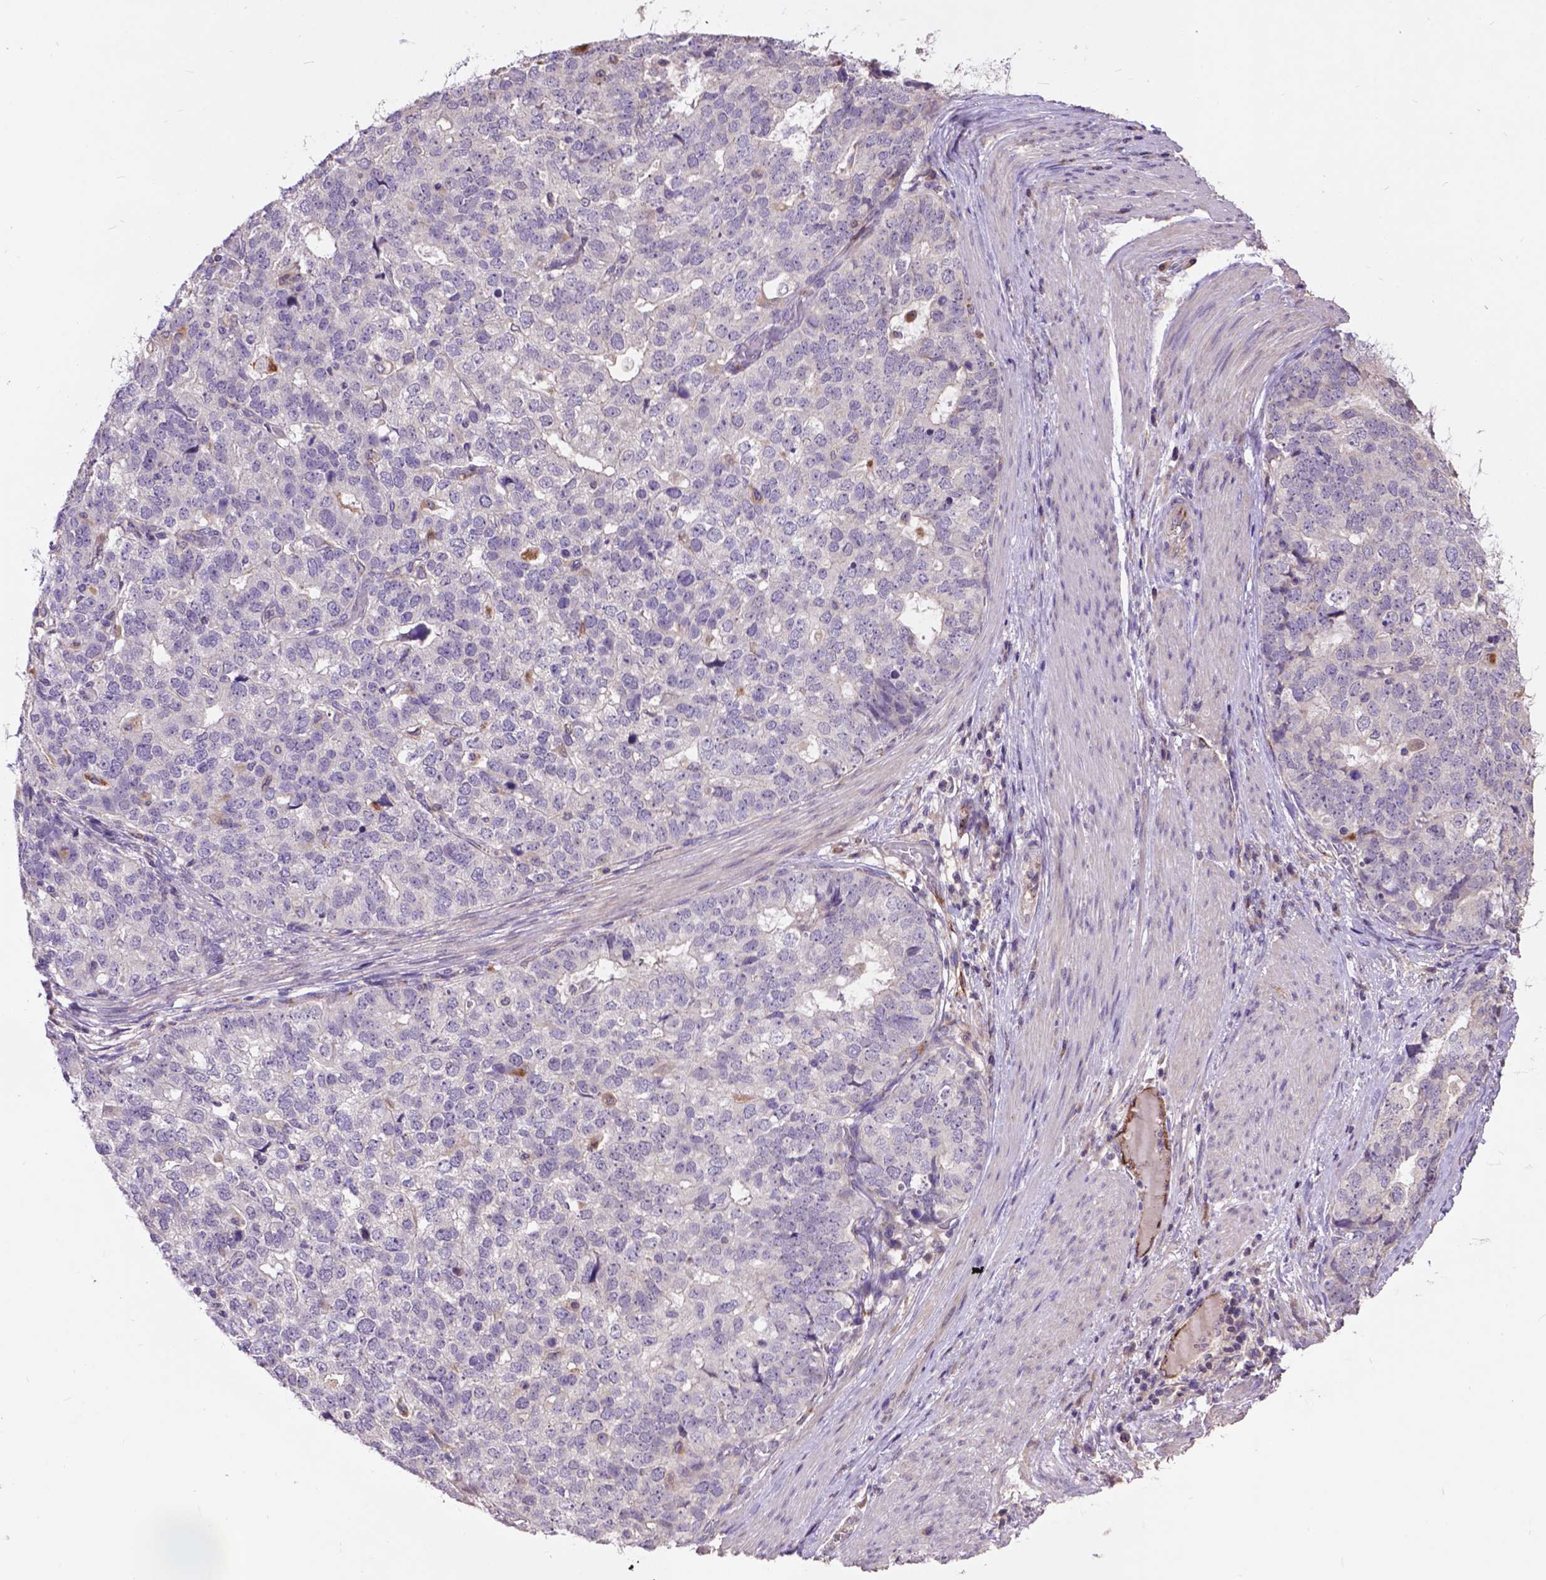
{"staining": {"intensity": "negative", "quantity": "none", "location": "none"}, "tissue": "stomach cancer", "cell_type": "Tumor cells", "image_type": "cancer", "snomed": [{"axis": "morphology", "description": "Adenocarcinoma, NOS"}, {"axis": "topography", "description": "Stomach"}], "caption": "DAB (3,3'-diaminobenzidine) immunohistochemical staining of human stomach adenocarcinoma displays no significant positivity in tumor cells.", "gene": "ZNF337", "patient": {"sex": "male", "age": 69}}